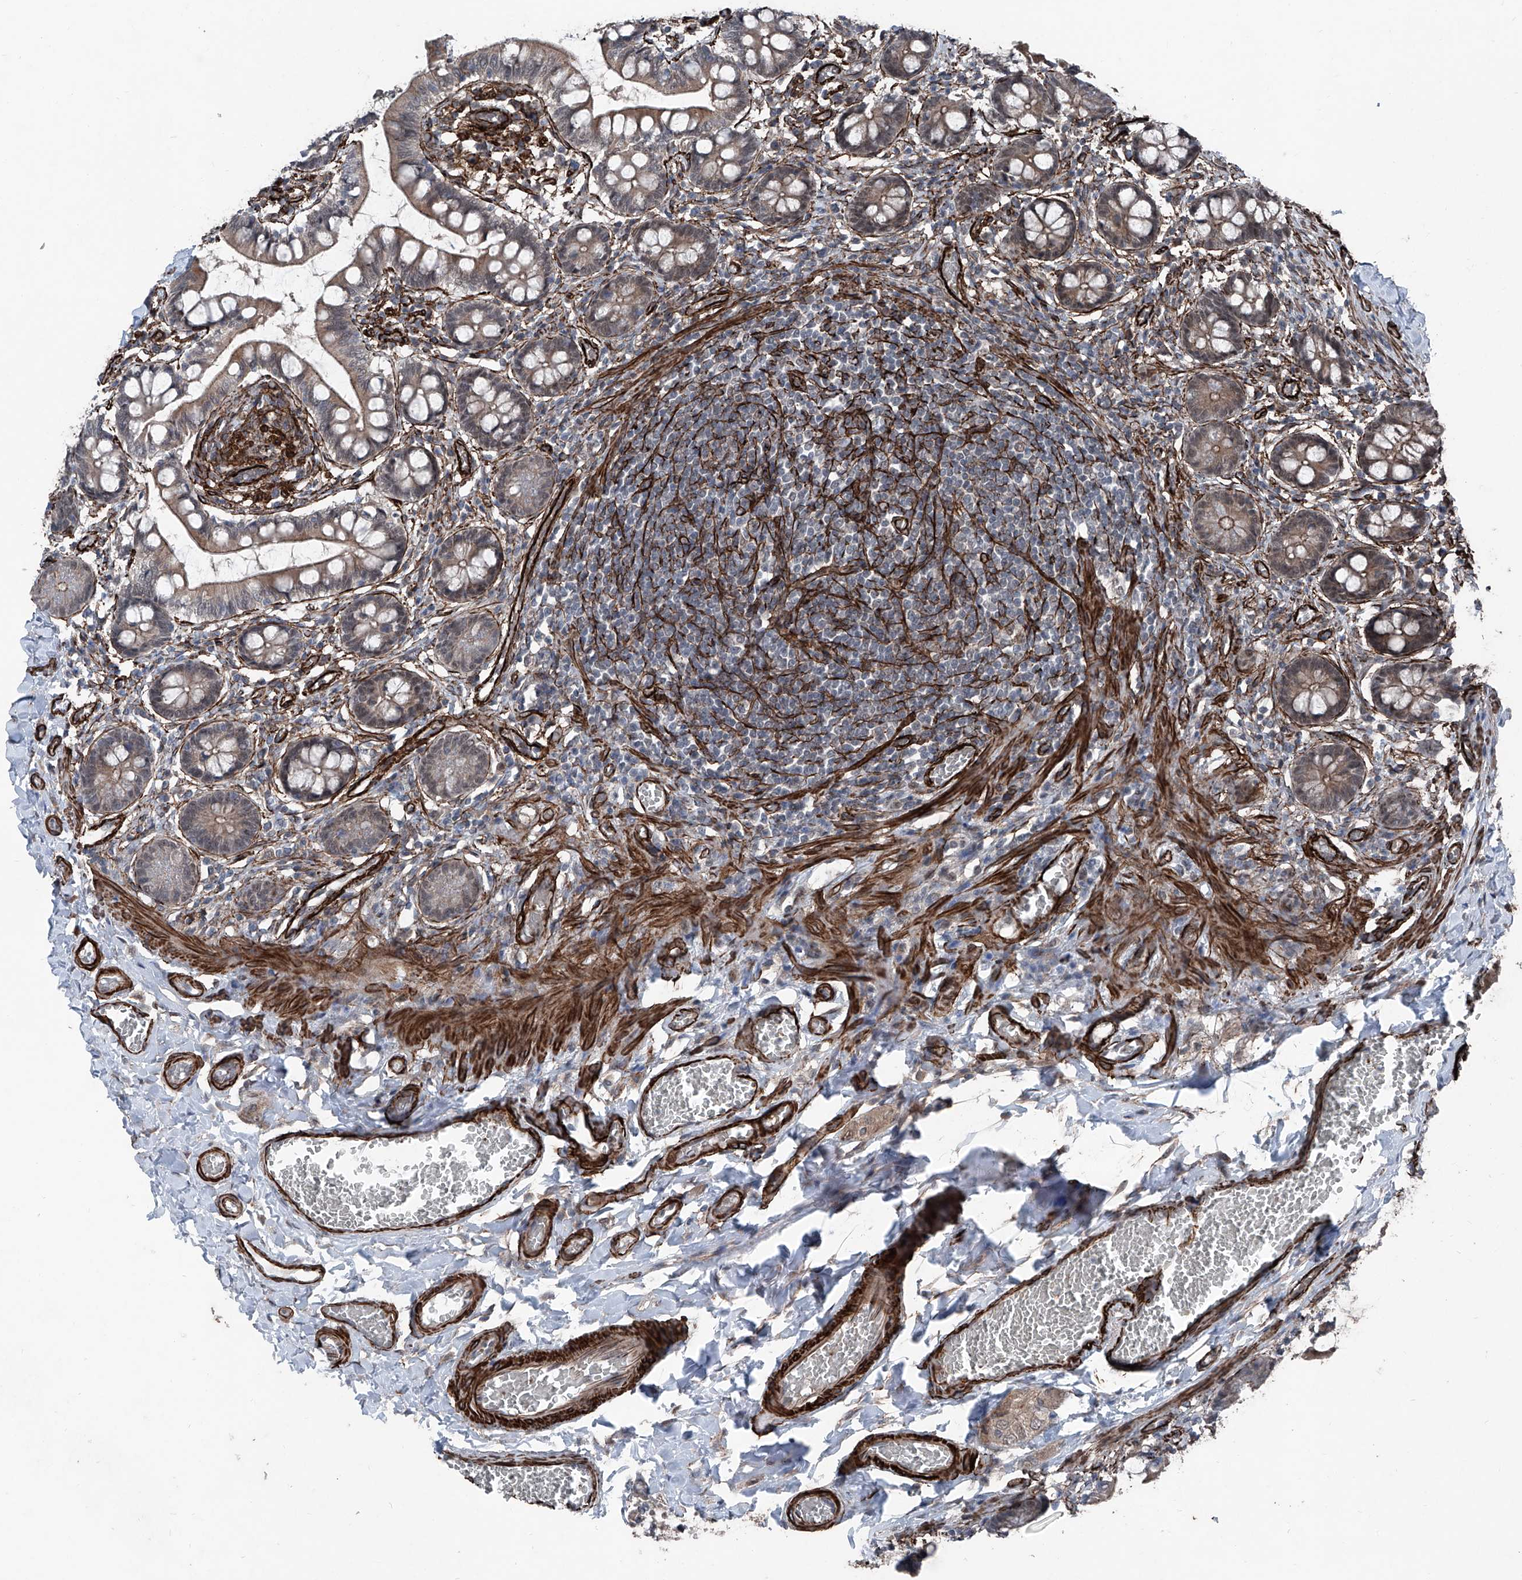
{"staining": {"intensity": "moderate", "quantity": ">75%", "location": "cytoplasmic/membranous"}, "tissue": "small intestine", "cell_type": "Glandular cells", "image_type": "normal", "snomed": [{"axis": "morphology", "description": "Normal tissue, NOS"}, {"axis": "topography", "description": "Small intestine"}], "caption": "IHC histopathology image of benign human small intestine stained for a protein (brown), which reveals medium levels of moderate cytoplasmic/membranous staining in approximately >75% of glandular cells.", "gene": "COA7", "patient": {"sex": "male", "age": 52}}